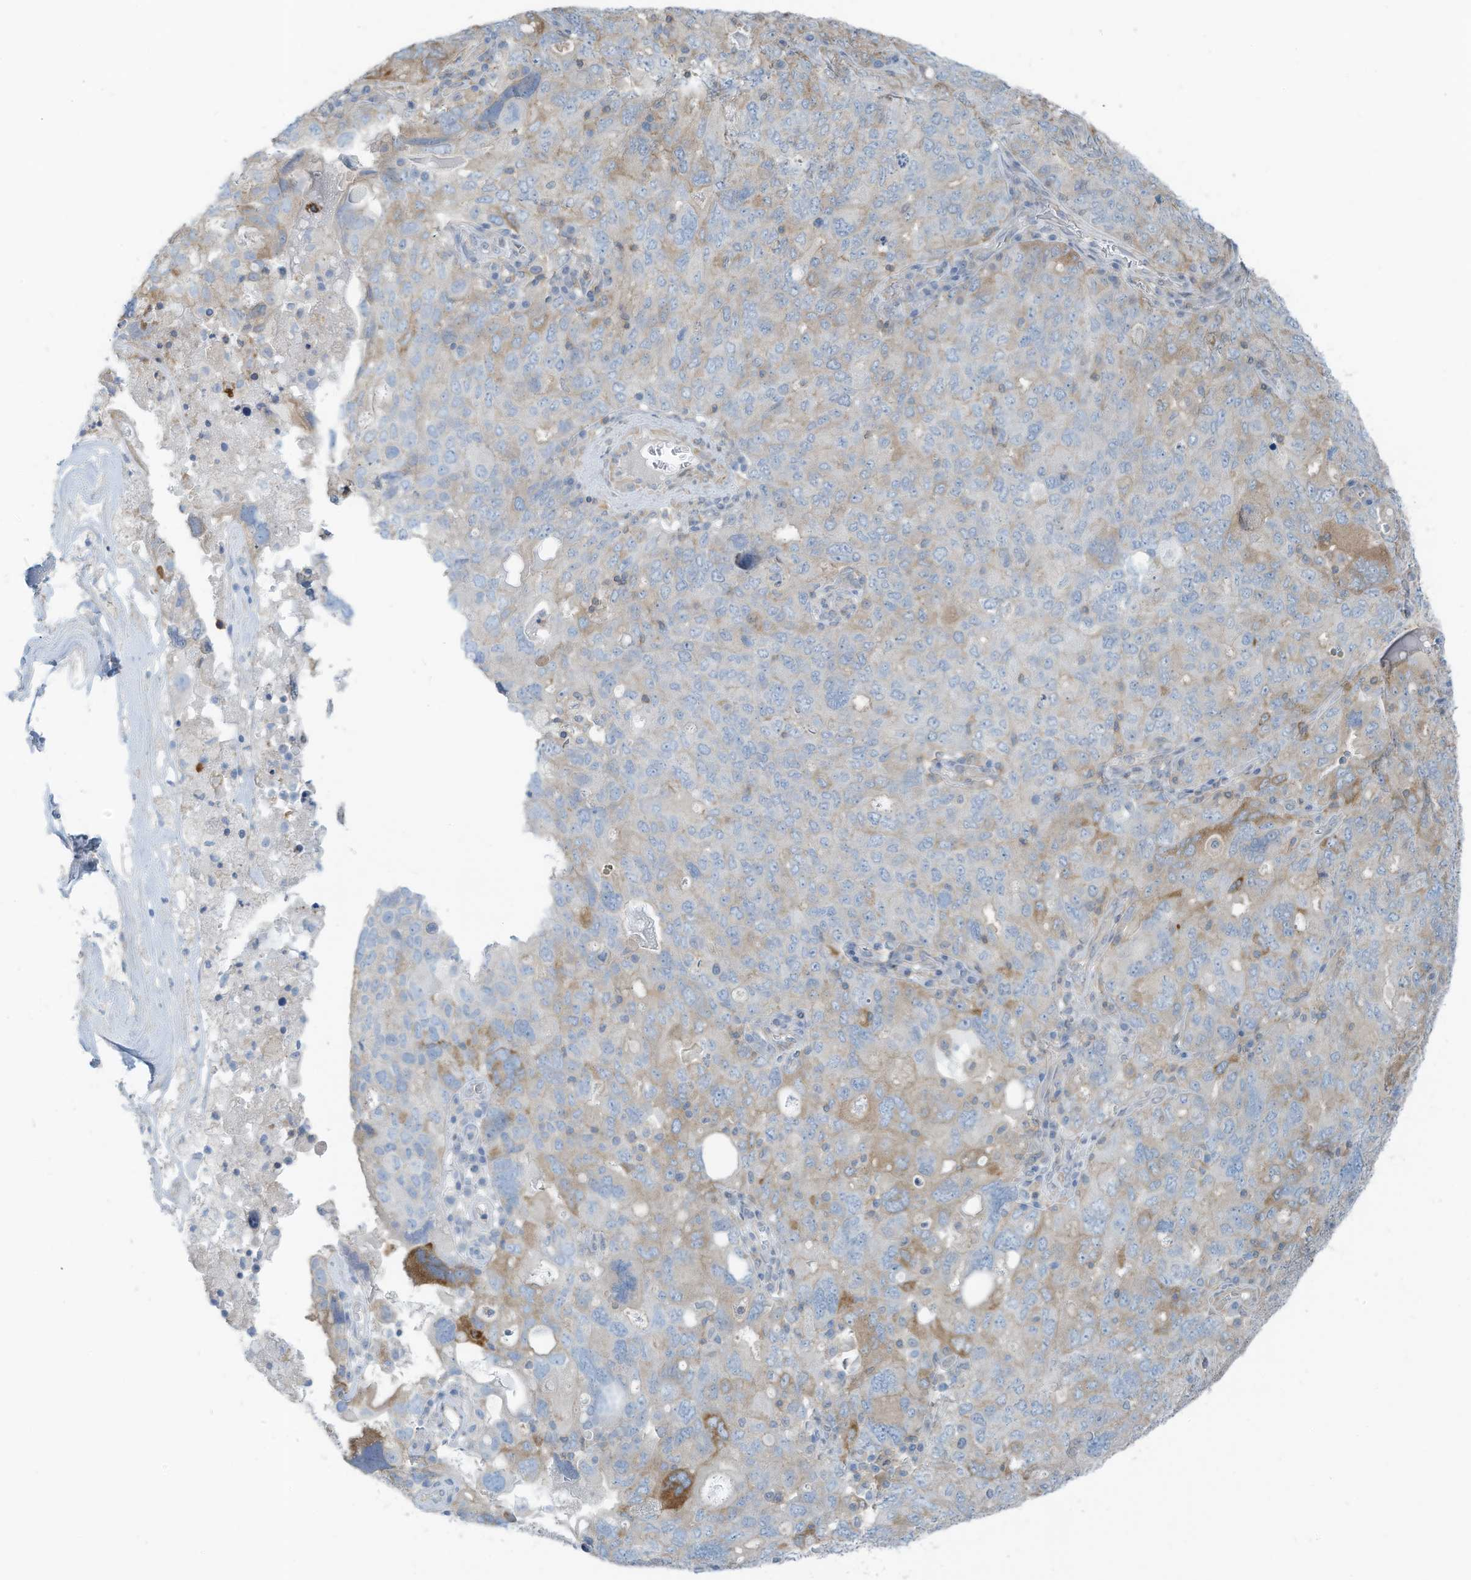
{"staining": {"intensity": "moderate", "quantity": "<25%", "location": "cytoplasmic/membranous"}, "tissue": "ovarian cancer", "cell_type": "Tumor cells", "image_type": "cancer", "snomed": [{"axis": "morphology", "description": "Carcinoma, endometroid"}, {"axis": "topography", "description": "Ovary"}], "caption": "Protein analysis of endometroid carcinoma (ovarian) tissue reveals moderate cytoplasmic/membranous staining in approximately <25% of tumor cells.", "gene": "ZNF846", "patient": {"sex": "female", "age": 62}}